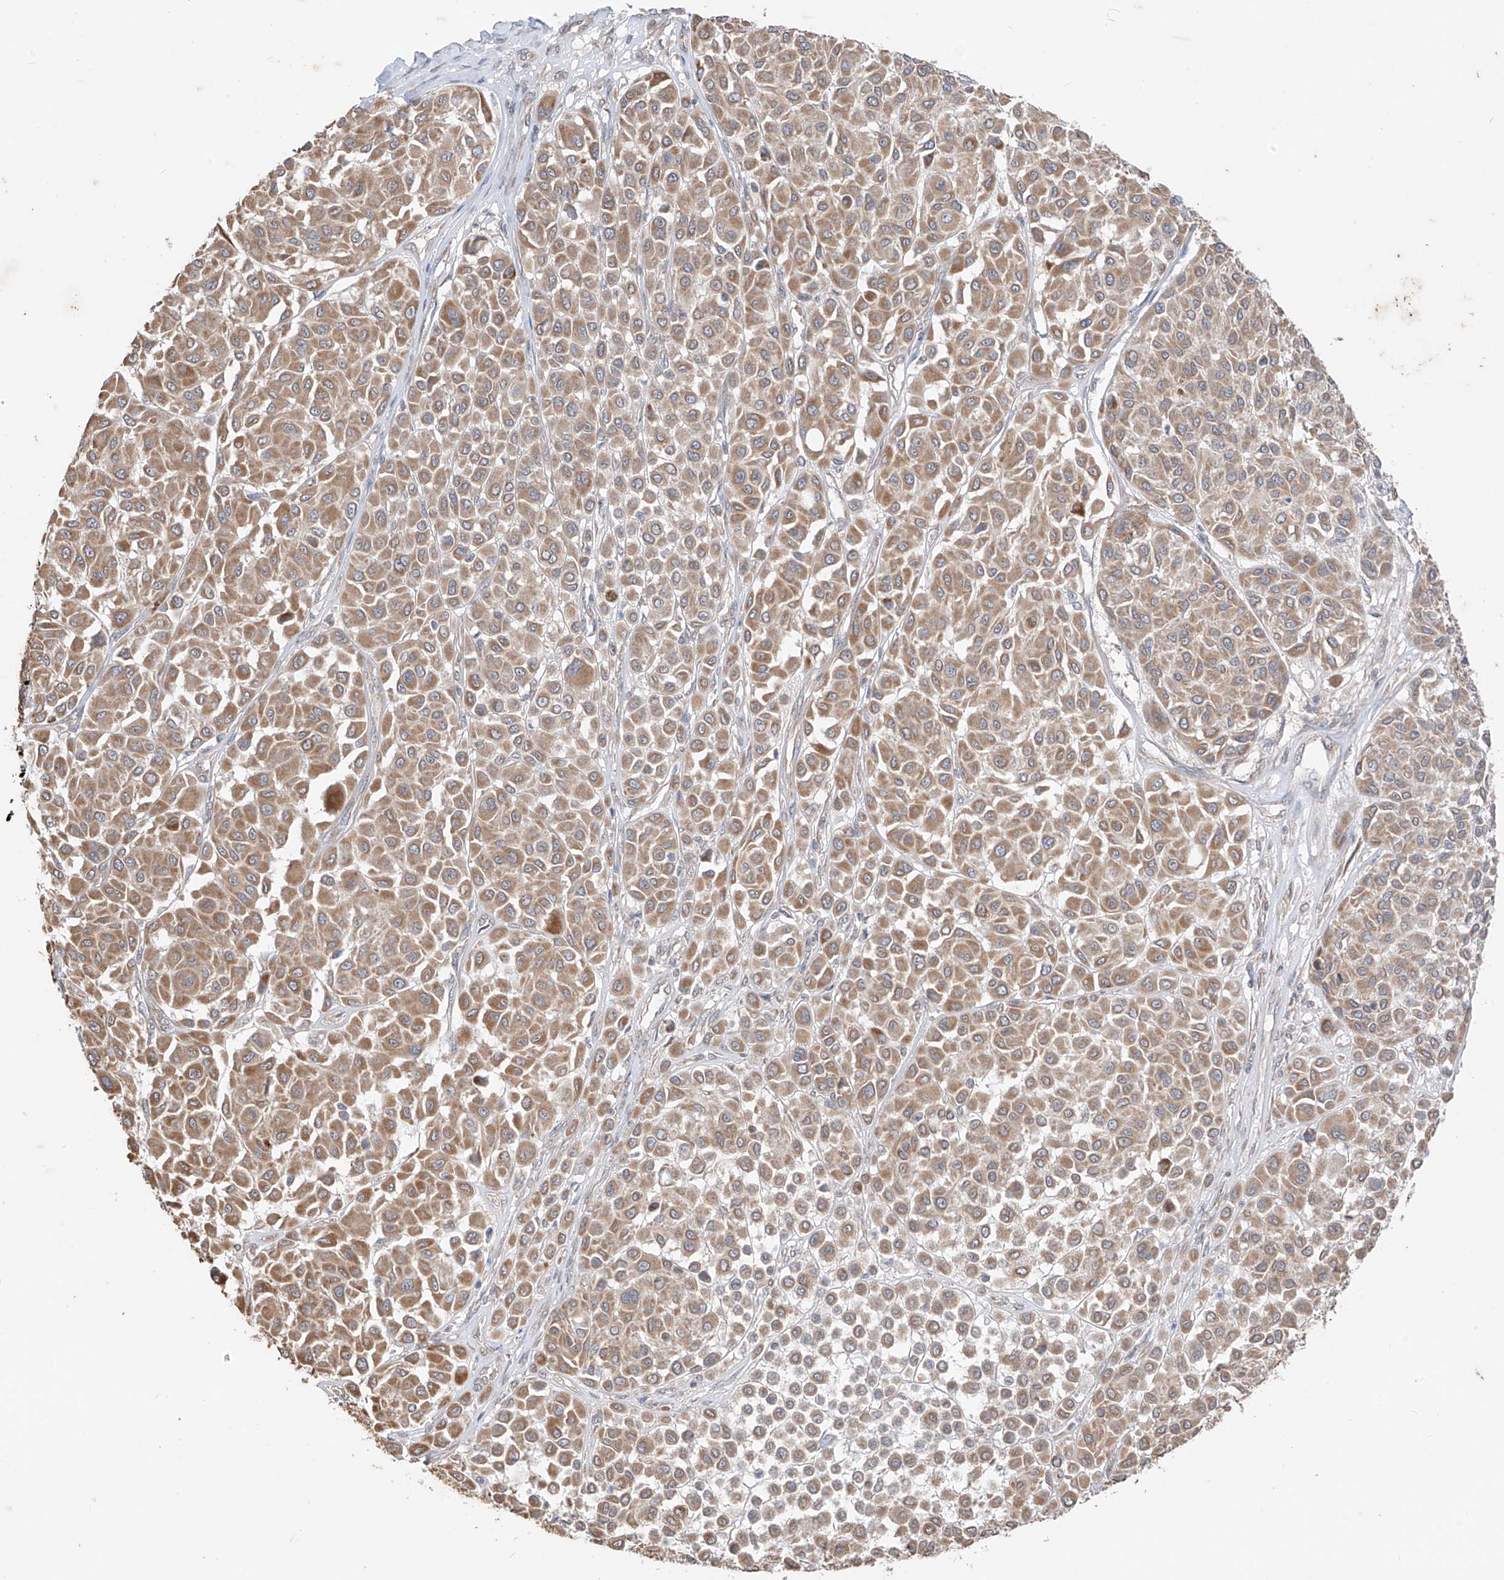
{"staining": {"intensity": "moderate", "quantity": ">75%", "location": "cytoplasmic/membranous"}, "tissue": "melanoma", "cell_type": "Tumor cells", "image_type": "cancer", "snomed": [{"axis": "morphology", "description": "Malignant melanoma, Metastatic site"}, {"axis": "topography", "description": "Soft tissue"}], "caption": "Malignant melanoma (metastatic site) stained with a protein marker exhibits moderate staining in tumor cells.", "gene": "MTUS2", "patient": {"sex": "male", "age": 41}}